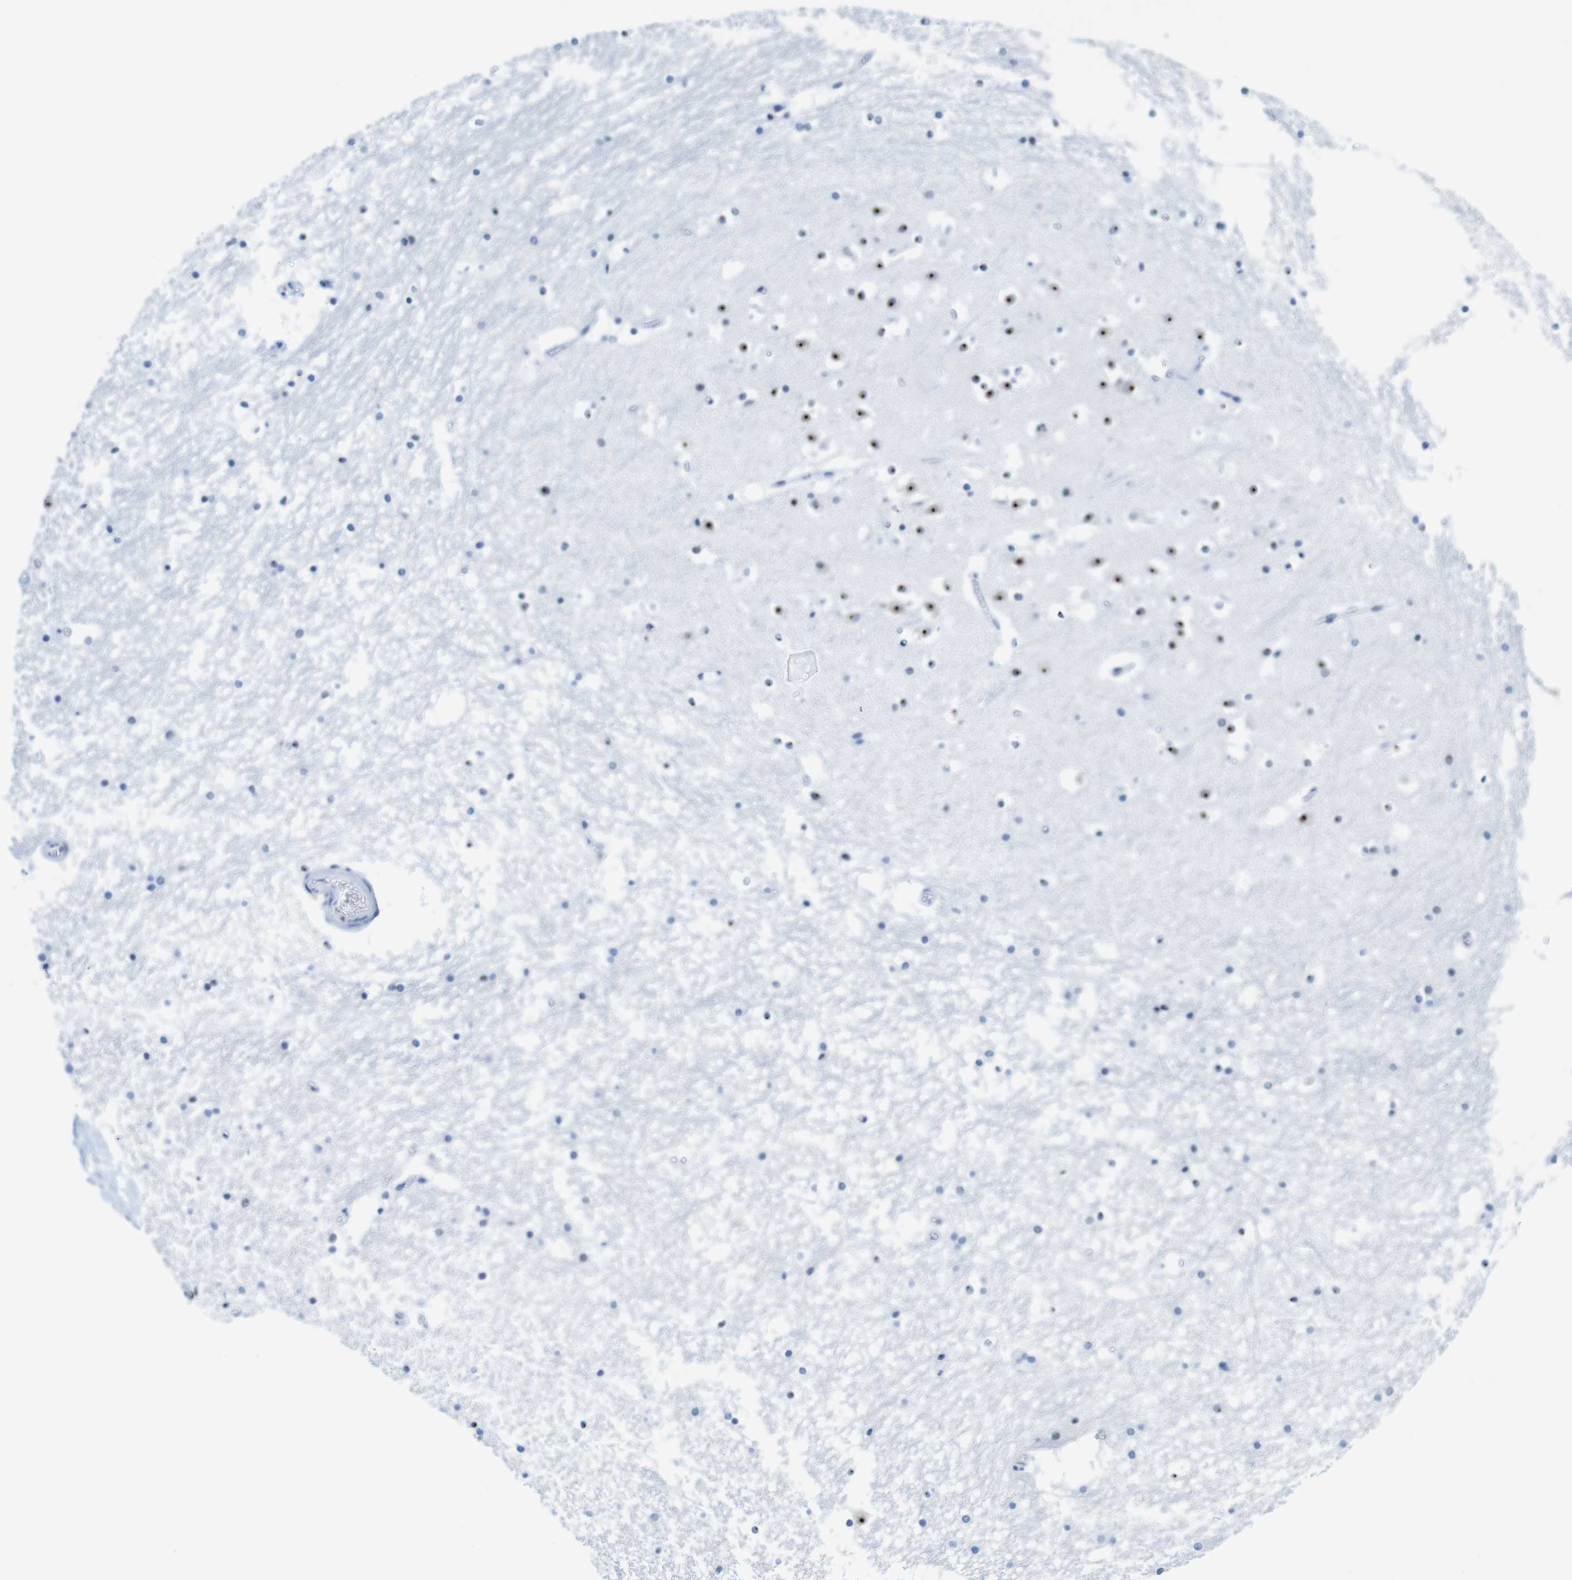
{"staining": {"intensity": "negative", "quantity": "none", "location": "none"}, "tissue": "hippocampus", "cell_type": "Glial cells", "image_type": "normal", "snomed": [{"axis": "morphology", "description": "Normal tissue, NOS"}, {"axis": "topography", "description": "Hippocampus"}], "caption": "This is an immunohistochemistry image of normal hippocampus. There is no positivity in glial cells.", "gene": "NIFK", "patient": {"sex": "male", "age": 45}}